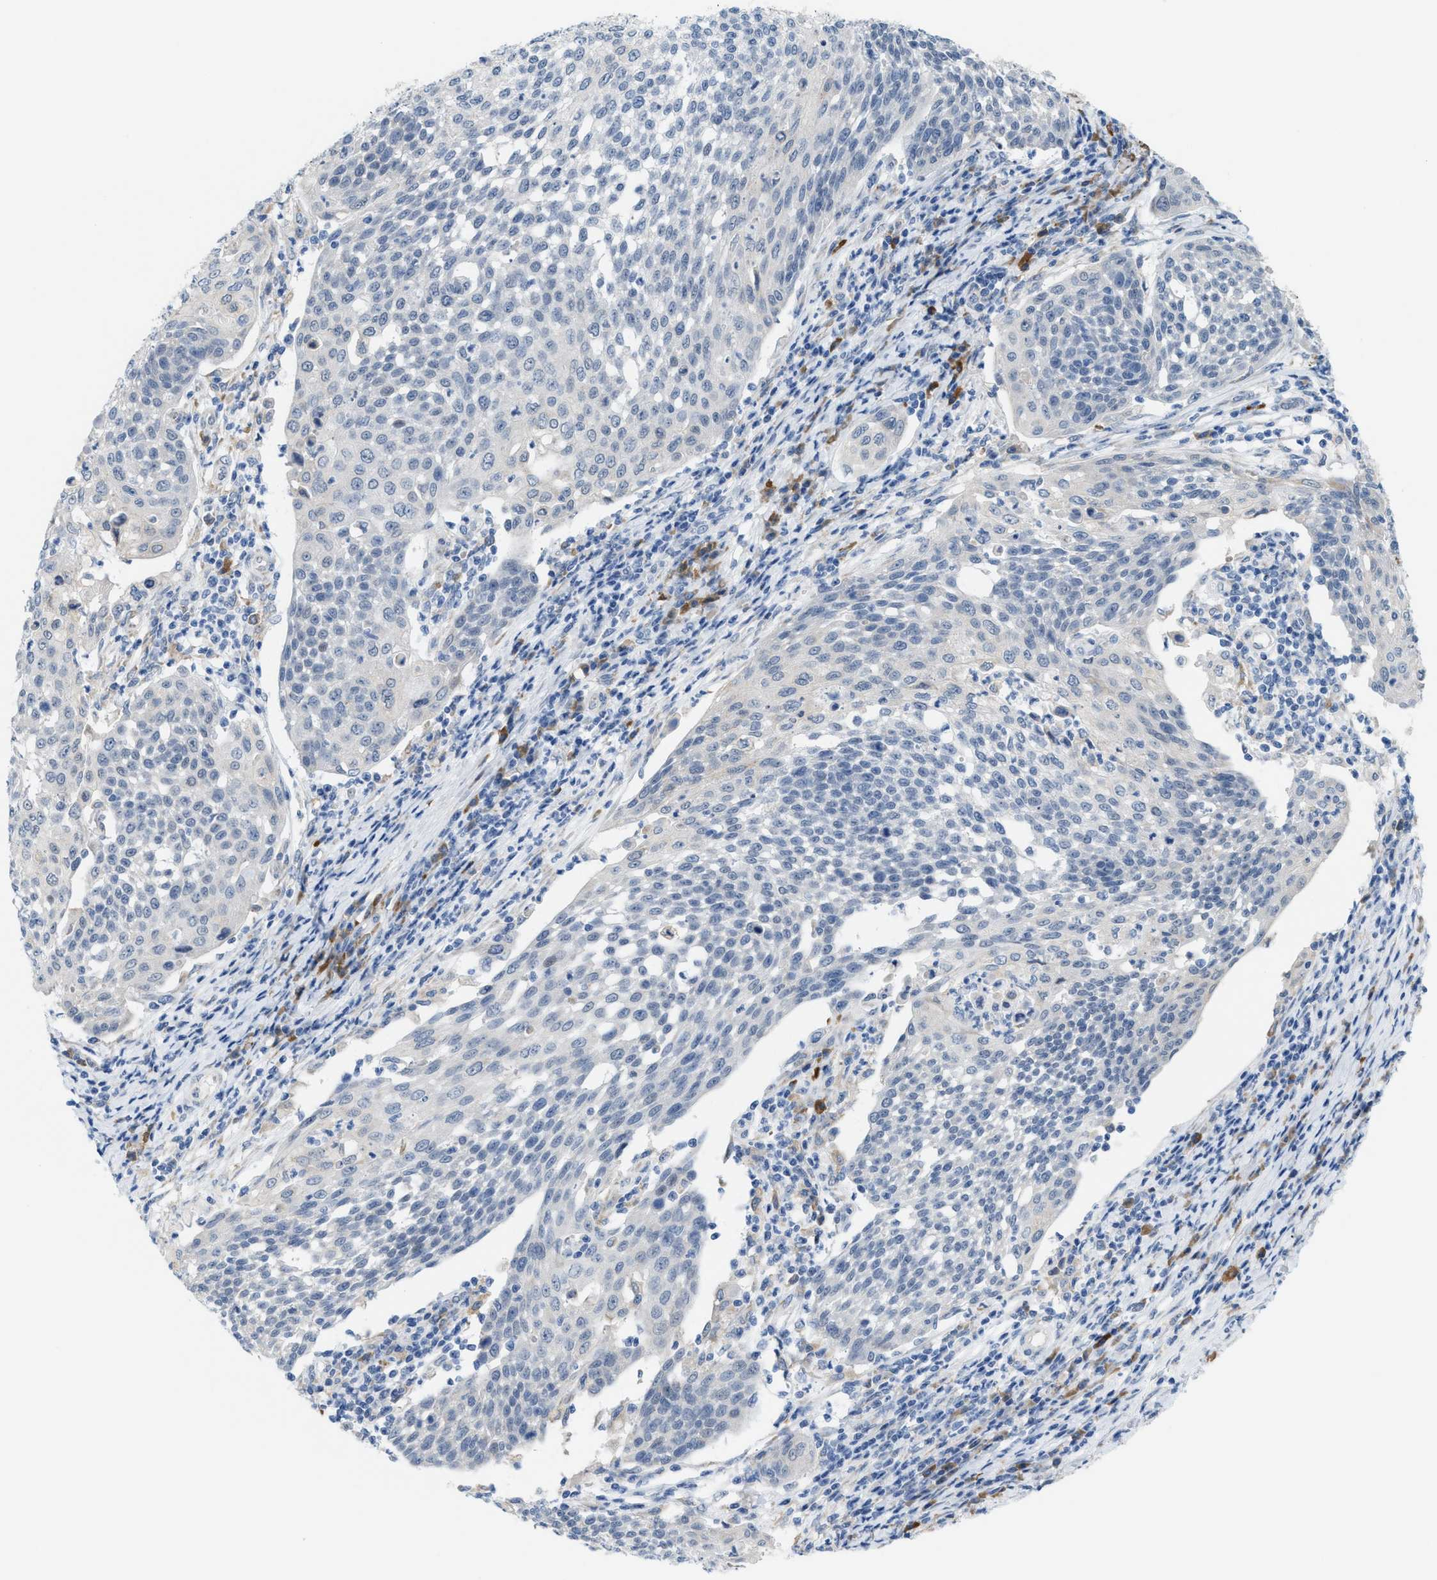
{"staining": {"intensity": "negative", "quantity": "none", "location": "none"}, "tissue": "cervical cancer", "cell_type": "Tumor cells", "image_type": "cancer", "snomed": [{"axis": "morphology", "description": "Squamous cell carcinoma, NOS"}, {"axis": "topography", "description": "Cervix"}], "caption": "Protein analysis of cervical squamous cell carcinoma demonstrates no significant staining in tumor cells.", "gene": "KIFC3", "patient": {"sex": "female", "age": 34}}